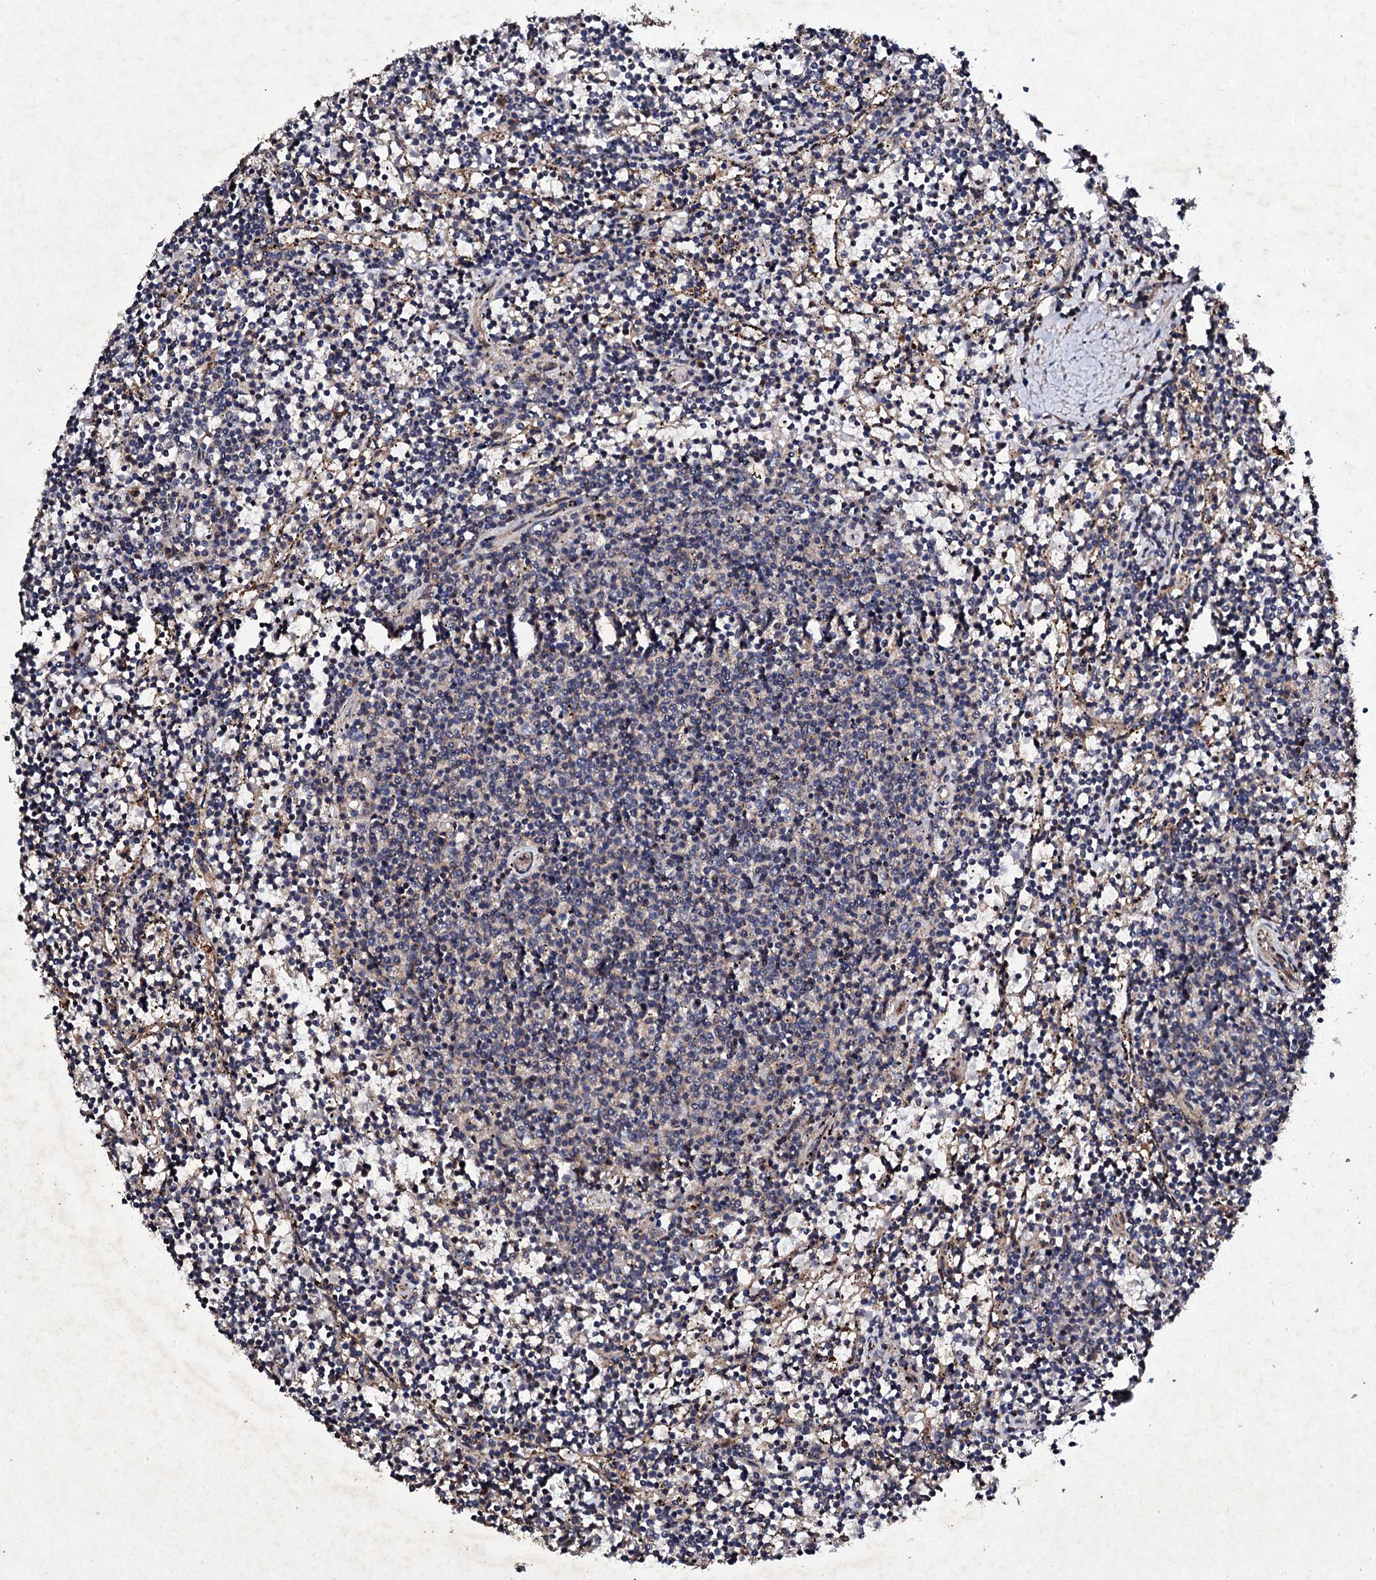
{"staining": {"intensity": "negative", "quantity": "none", "location": "none"}, "tissue": "lymphoma", "cell_type": "Tumor cells", "image_type": "cancer", "snomed": [{"axis": "morphology", "description": "Malignant lymphoma, non-Hodgkin's type, Low grade"}, {"axis": "topography", "description": "Spleen"}], "caption": "Human malignant lymphoma, non-Hodgkin's type (low-grade) stained for a protein using IHC shows no staining in tumor cells.", "gene": "MOCOS", "patient": {"sex": "female", "age": 50}}